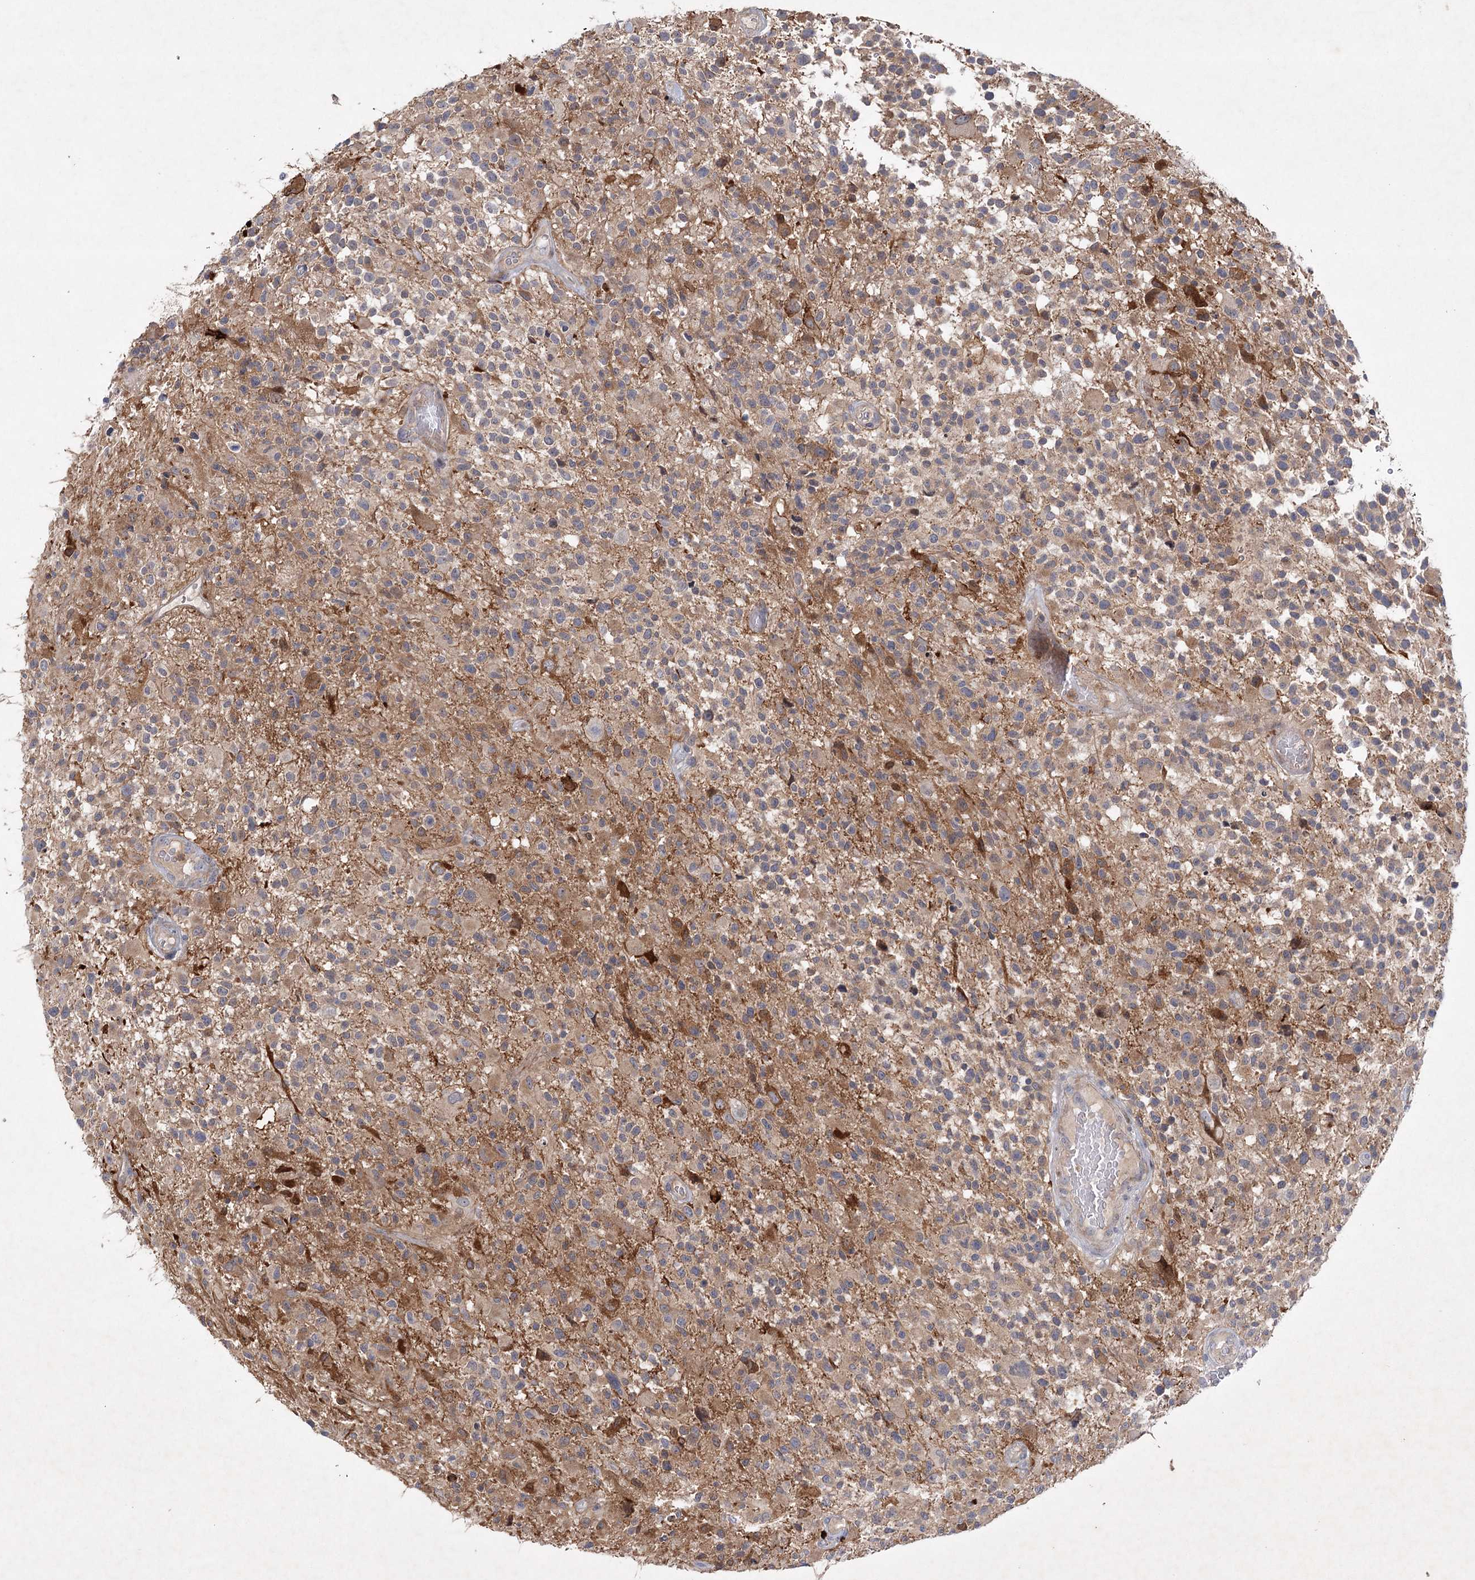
{"staining": {"intensity": "weak", "quantity": ">75%", "location": "cytoplasmic/membranous"}, "tissue": "glioma", "cell_type": "Tumor cells", "image_type": "cancer", "snomed": [{"axis": "morphology", "description": "Glioma, malignant, High grade"}, {"axis": "morphology", "description": "Glioblastoma, NOS"}, {"axis": "topography", "description": "Brain"}], "caption": "IHC of human malignant glioma (high-grade) exhibits low levels of weak cytoplasmic/membranous positivity in approximately >75% of tumor cells.", "gene": "MAP3K13", "patient": {"sex": "male", "age": 60}}